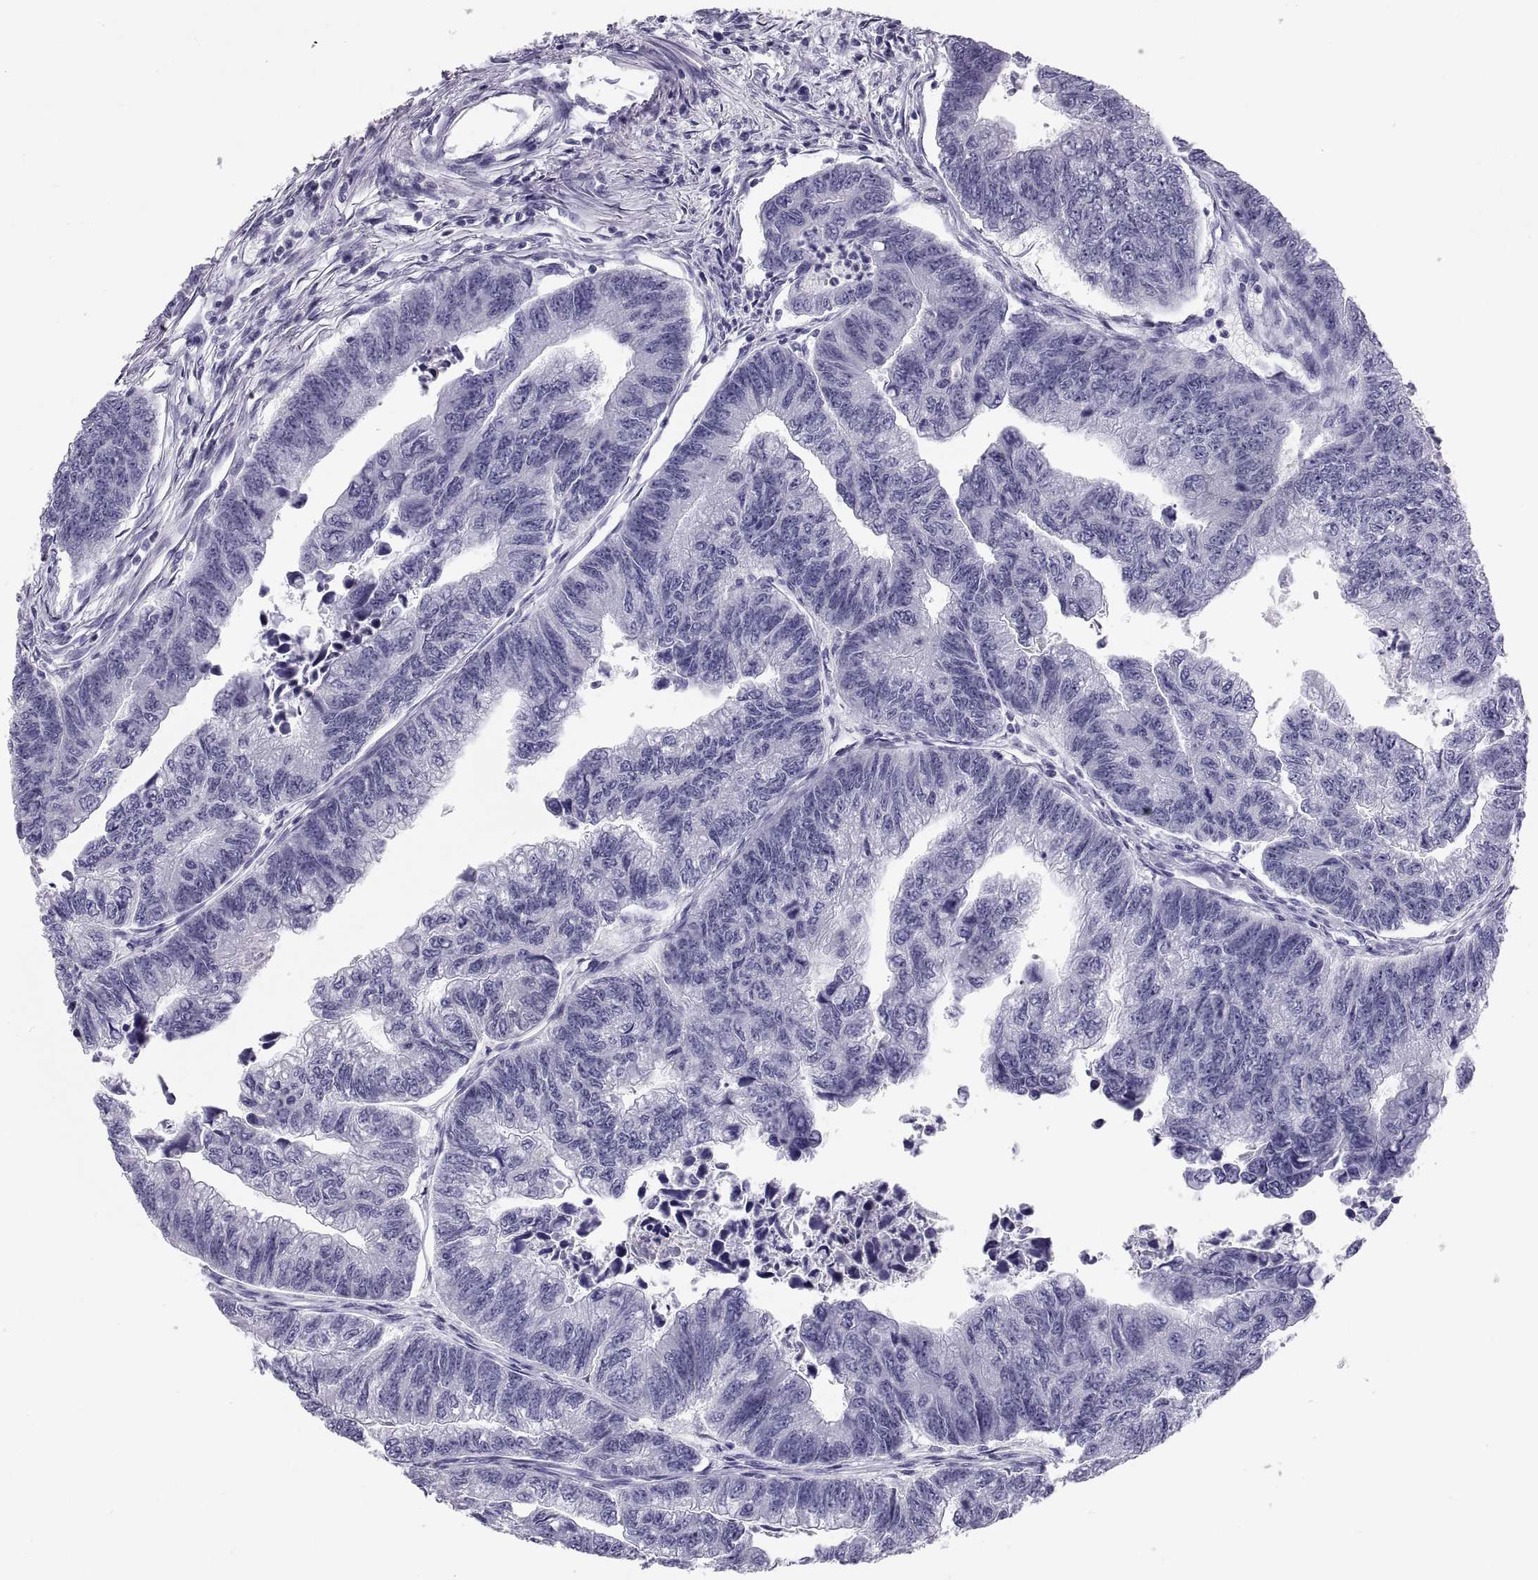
{"staining": {"intensity": "negative", "quantity": "none", "location": "none"}, "tissue": "colorectal cancer", "cell_type": "Tumor cells", "image_type": "cancer", "snomed": [{"axis": "morphology", "description": "Adenocarcinoma, NOS"}, {"axis": "topography", "description": "Colon"}], "caption": "Tumor cells are negative for protein expression in human adenocarcinoma (colorectal).", "gene": "PAX2", "patient": {"sex": "female", "age": 65}}